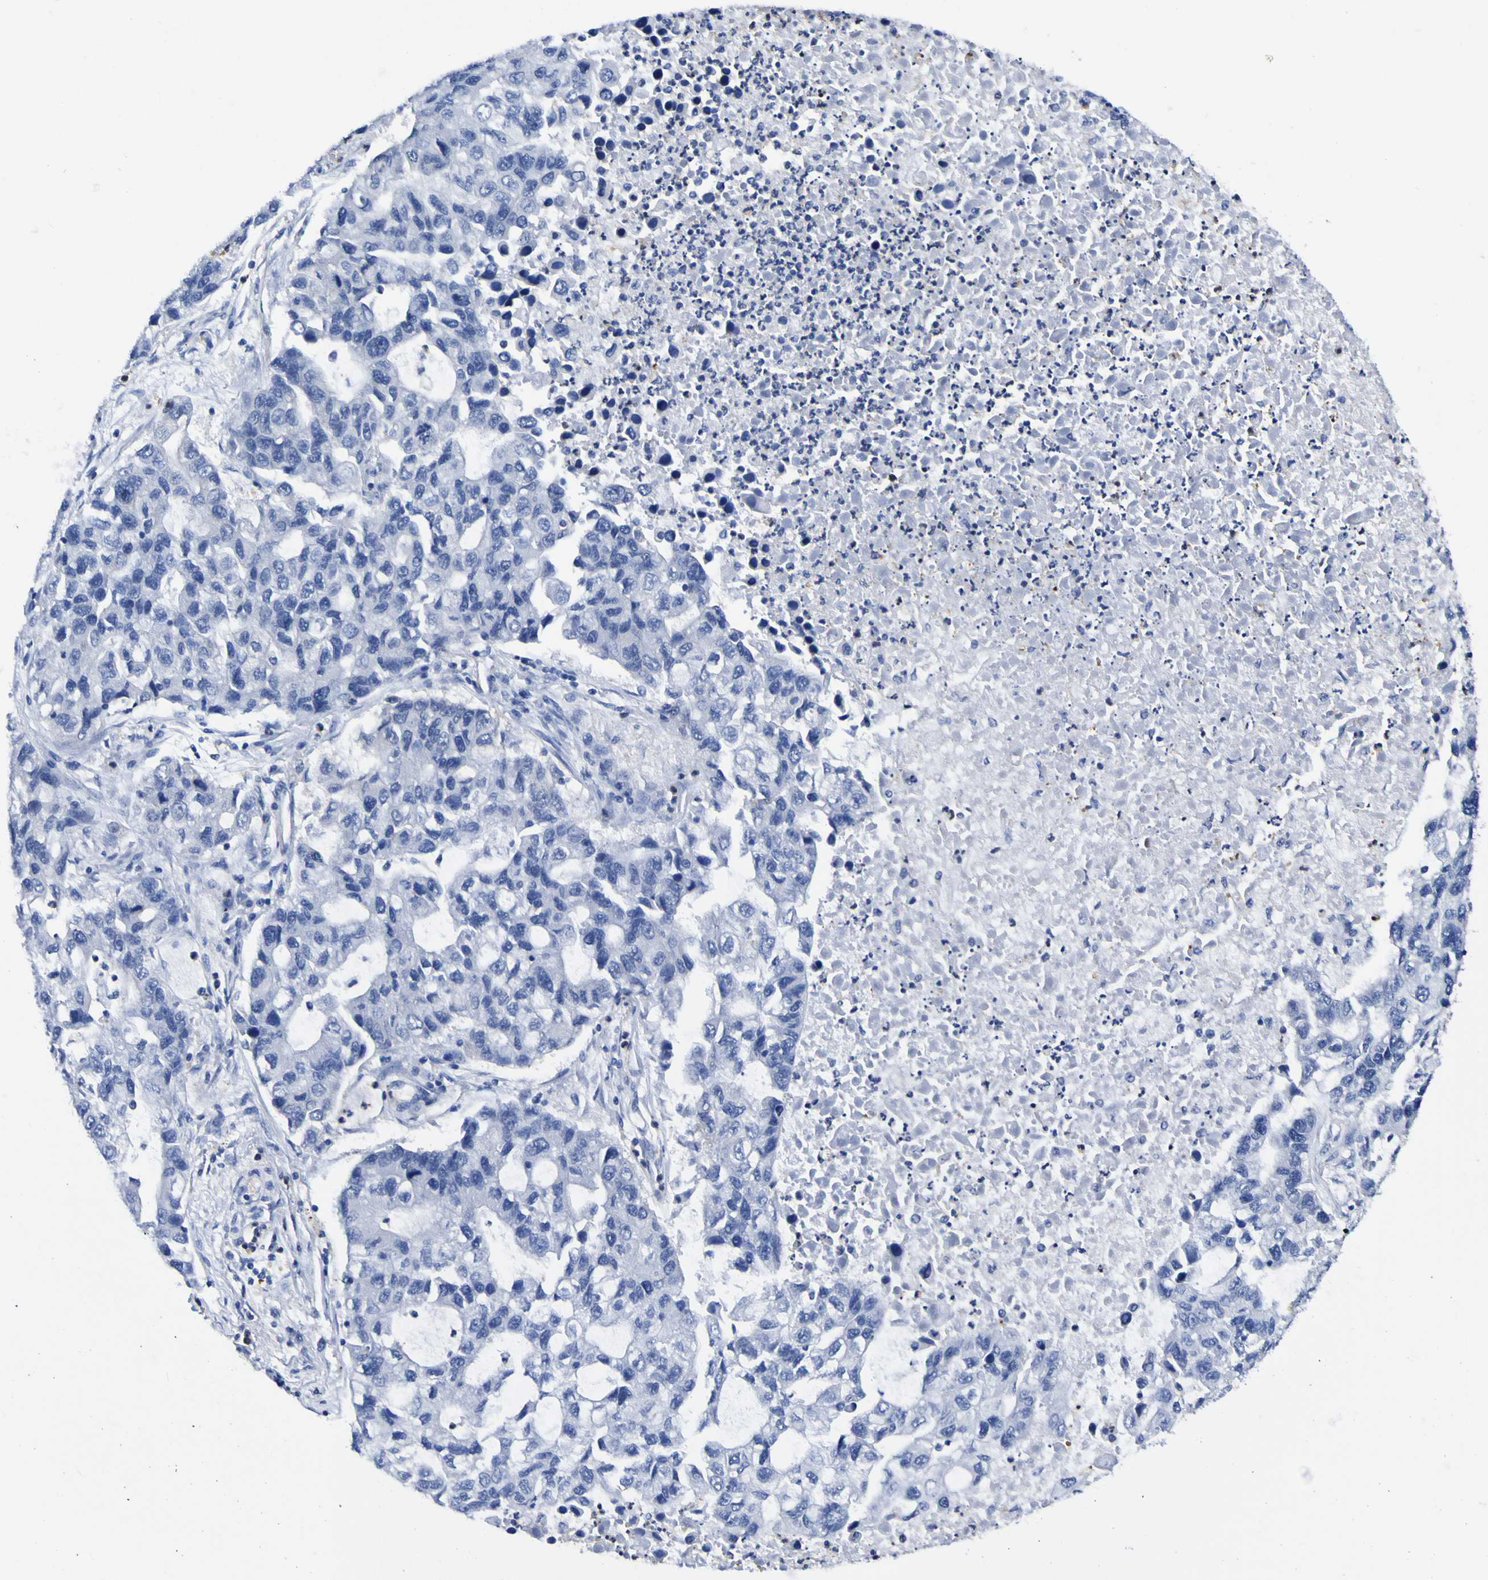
{"staining": {"intensity": "negative", "quantity": "none", "location": "none"}, "tissue": "lung cancer", "cell_type": "Tumor cells", "image_type": "cancer", "snomed": [{"axis": "morphology", "description": "Adenocarcinoma, NOS"}, {"axis": "topography", "description": "Lung"}], "caption": "Micrograph shows no significant protein expression in tumor cells of lung cancer.", "gene": "CASP6", "patient": {"sex": "female", "age": 51}}